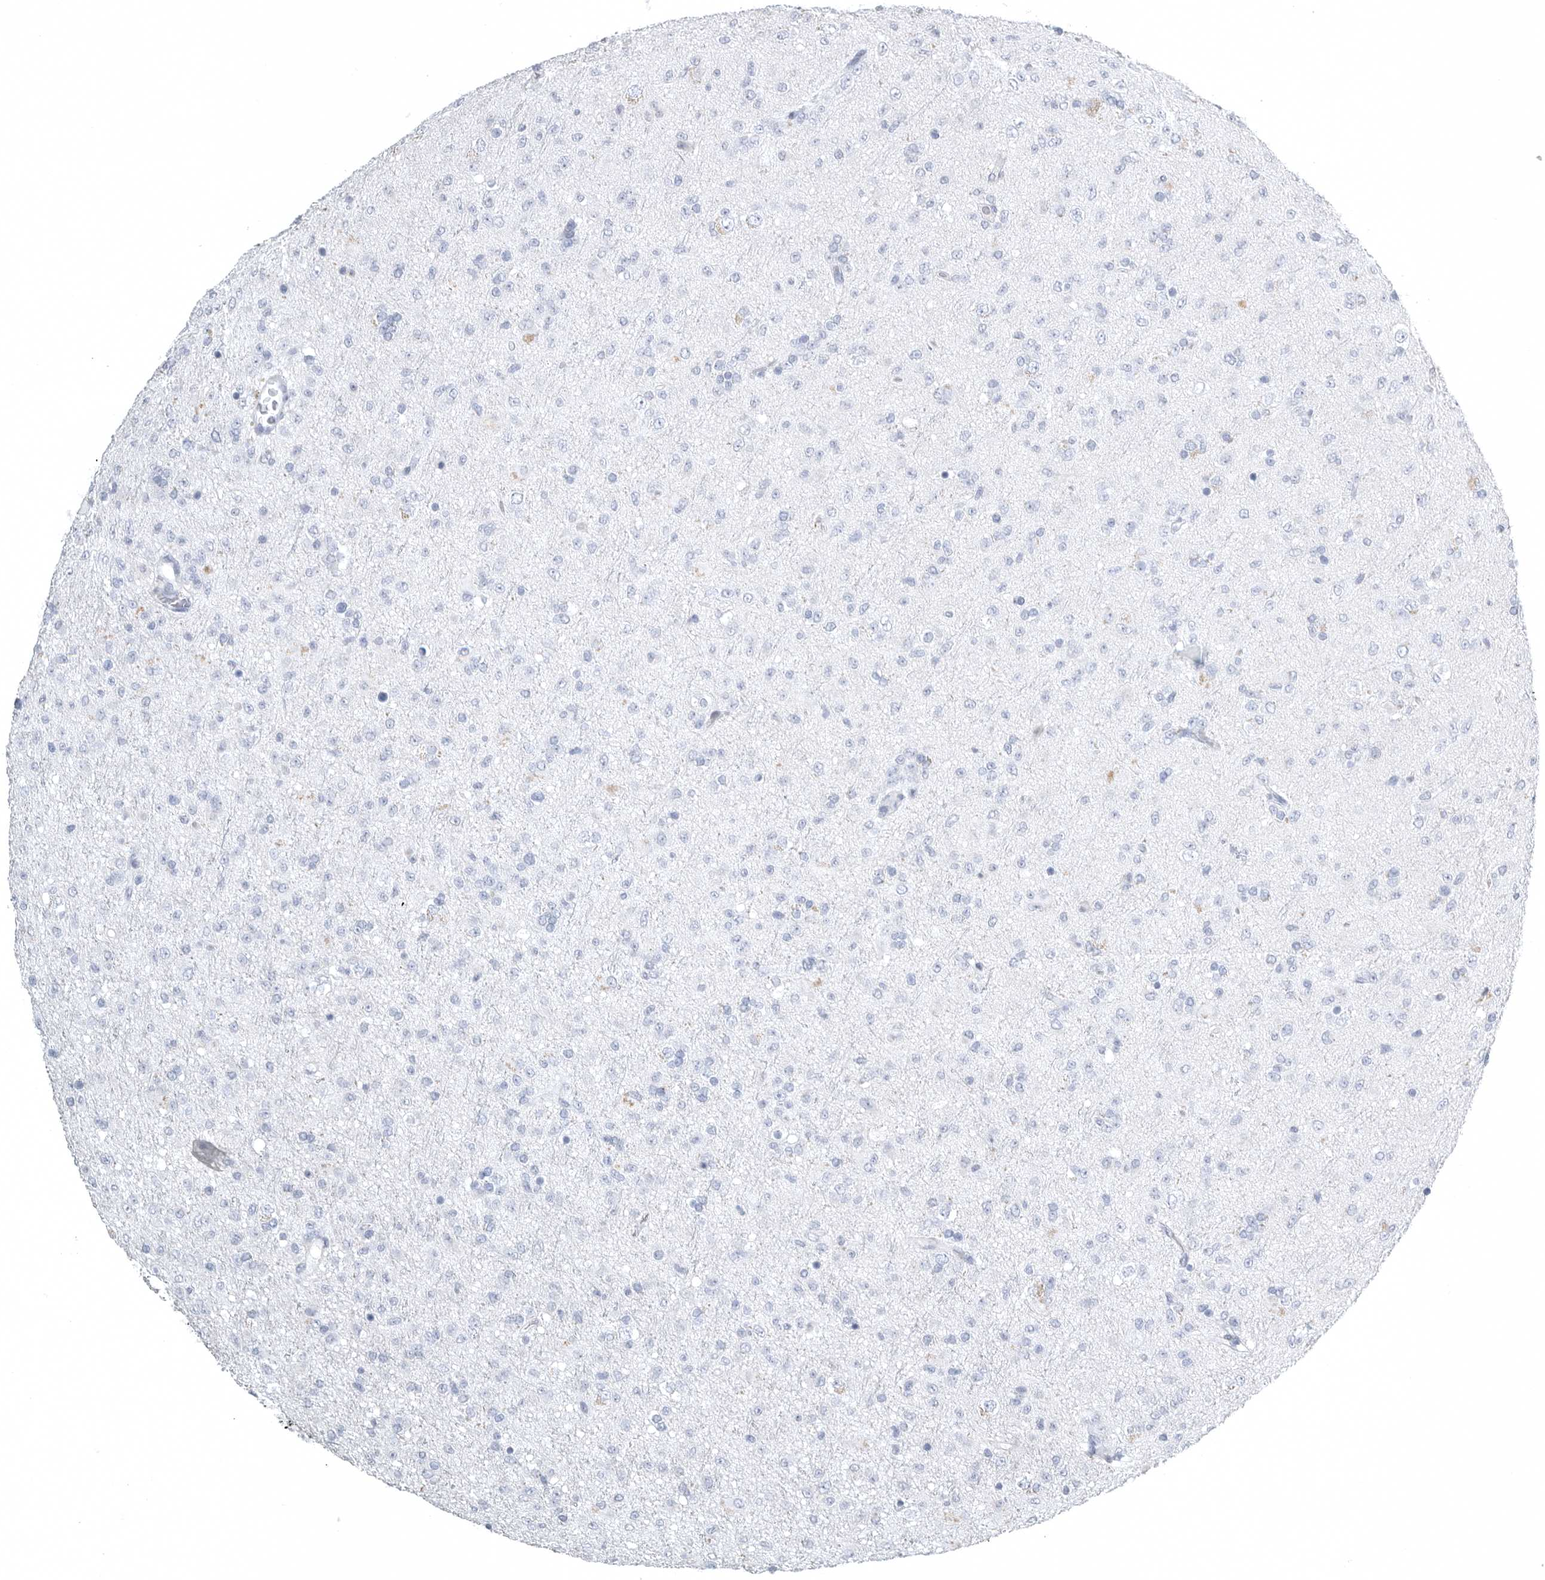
{"staining": {"intensity": "negative", "quantity": "none", "location": "none"}, "tissue": "glioma", "cell_type": "Tumor cells", "image_type": "cancer", "snomed": [{"axis": "morphology", "description": "Glioma, malignant, Low grade"}, {"axis": "topography", "description": "Brain"}], "caption": "Human malignant glioma (low-grade) stained for a protein using immunohistochemistry shows no staining in tumor cells.", "gene": "TIMP1", "patient": {"sex": "male", "age": 65}}